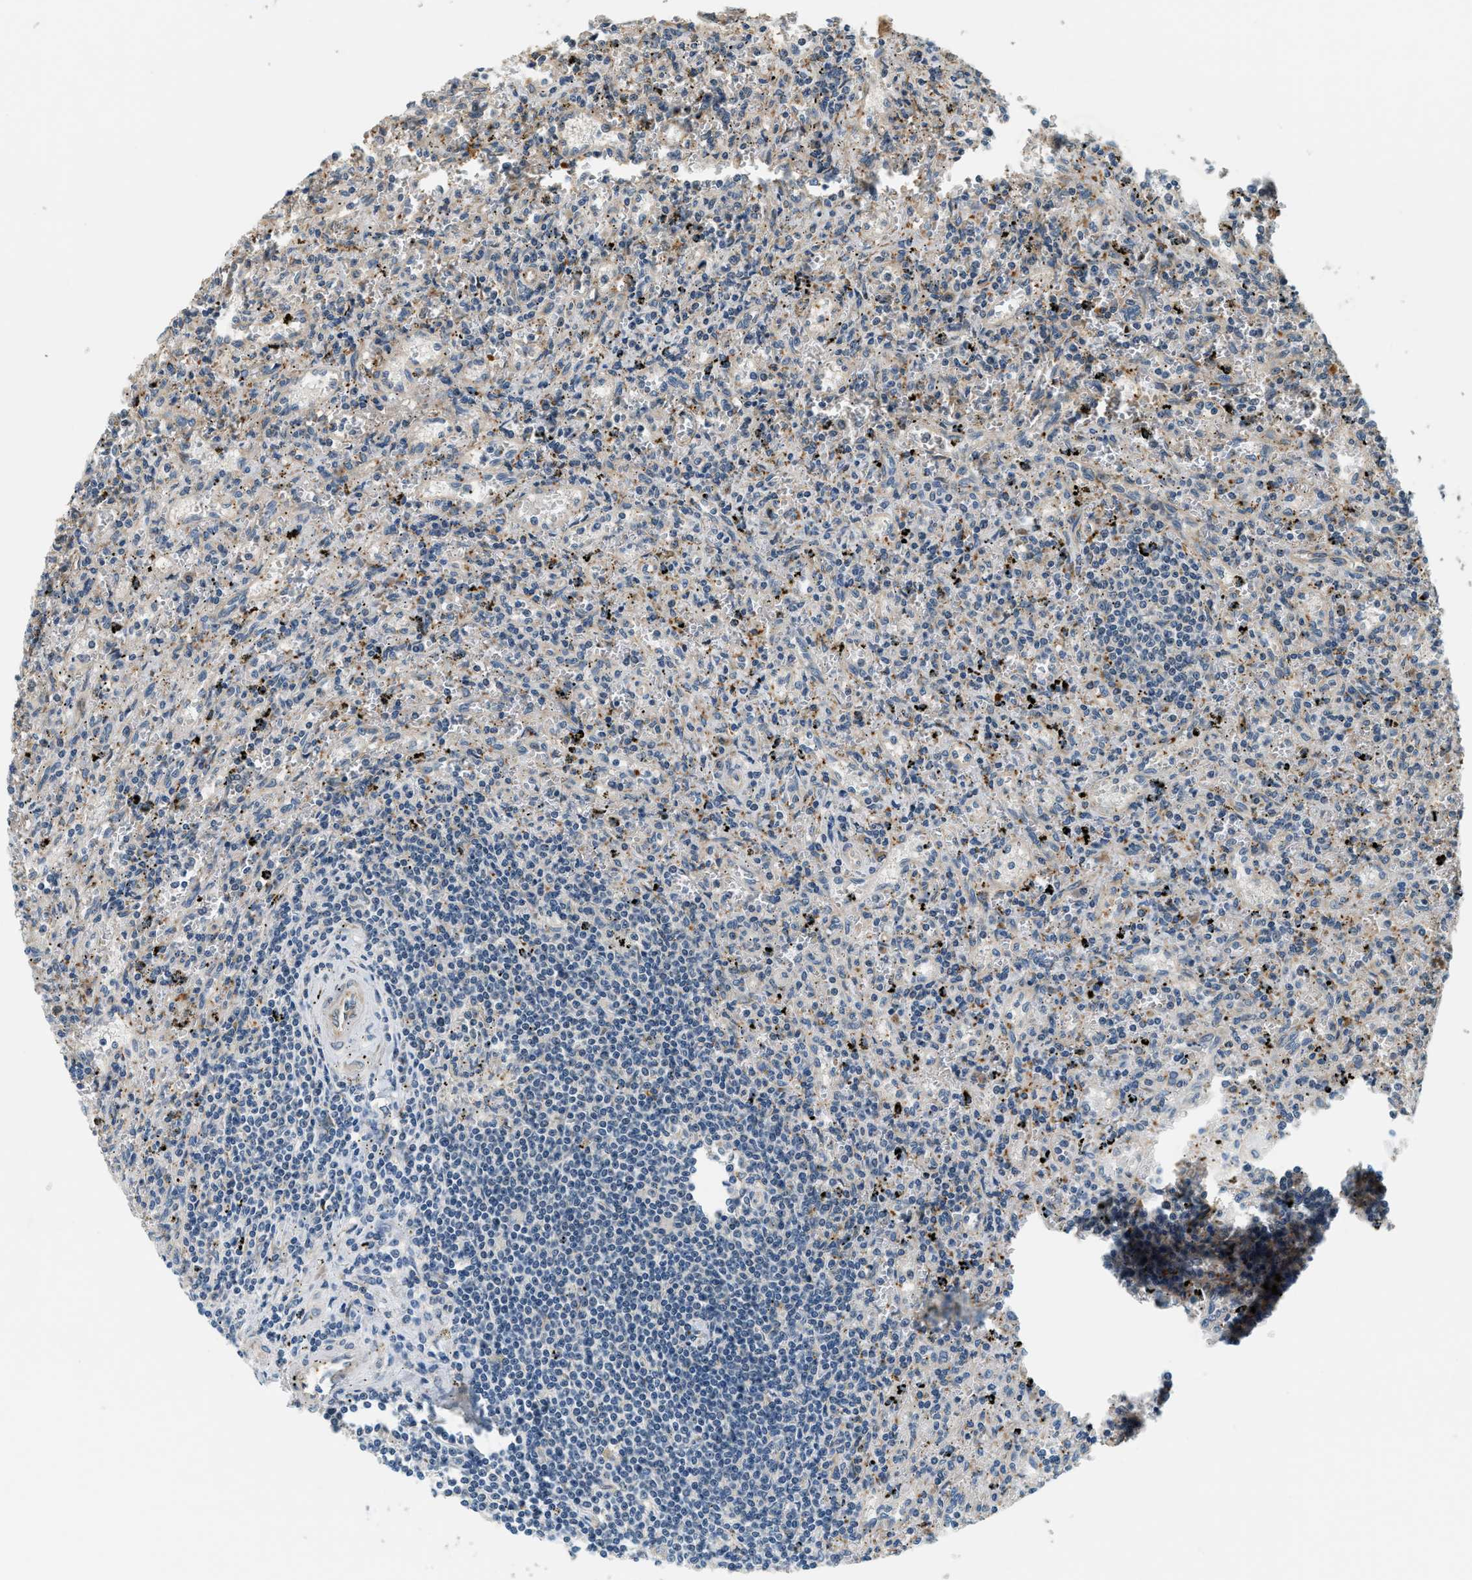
{"staining": {"intensity": "negative", "quantity": "none", "location": "none"}, "tissue": "lymphoma", "cell_type": "Tumor cells", "image_type": "cancer", "snomed": [{"axis": "morphology", "description": "Malignant lymphoma, non-Hodgkin's type, Low grade"}, {"axis": "topography", "description": "Spleen"}], "caption": "The IHC photomicrograph has no significant expression in tumor cells of lymphoma tissue.", "gene": "ALOX12", "patient": {"sex": "male", "age": 76}}